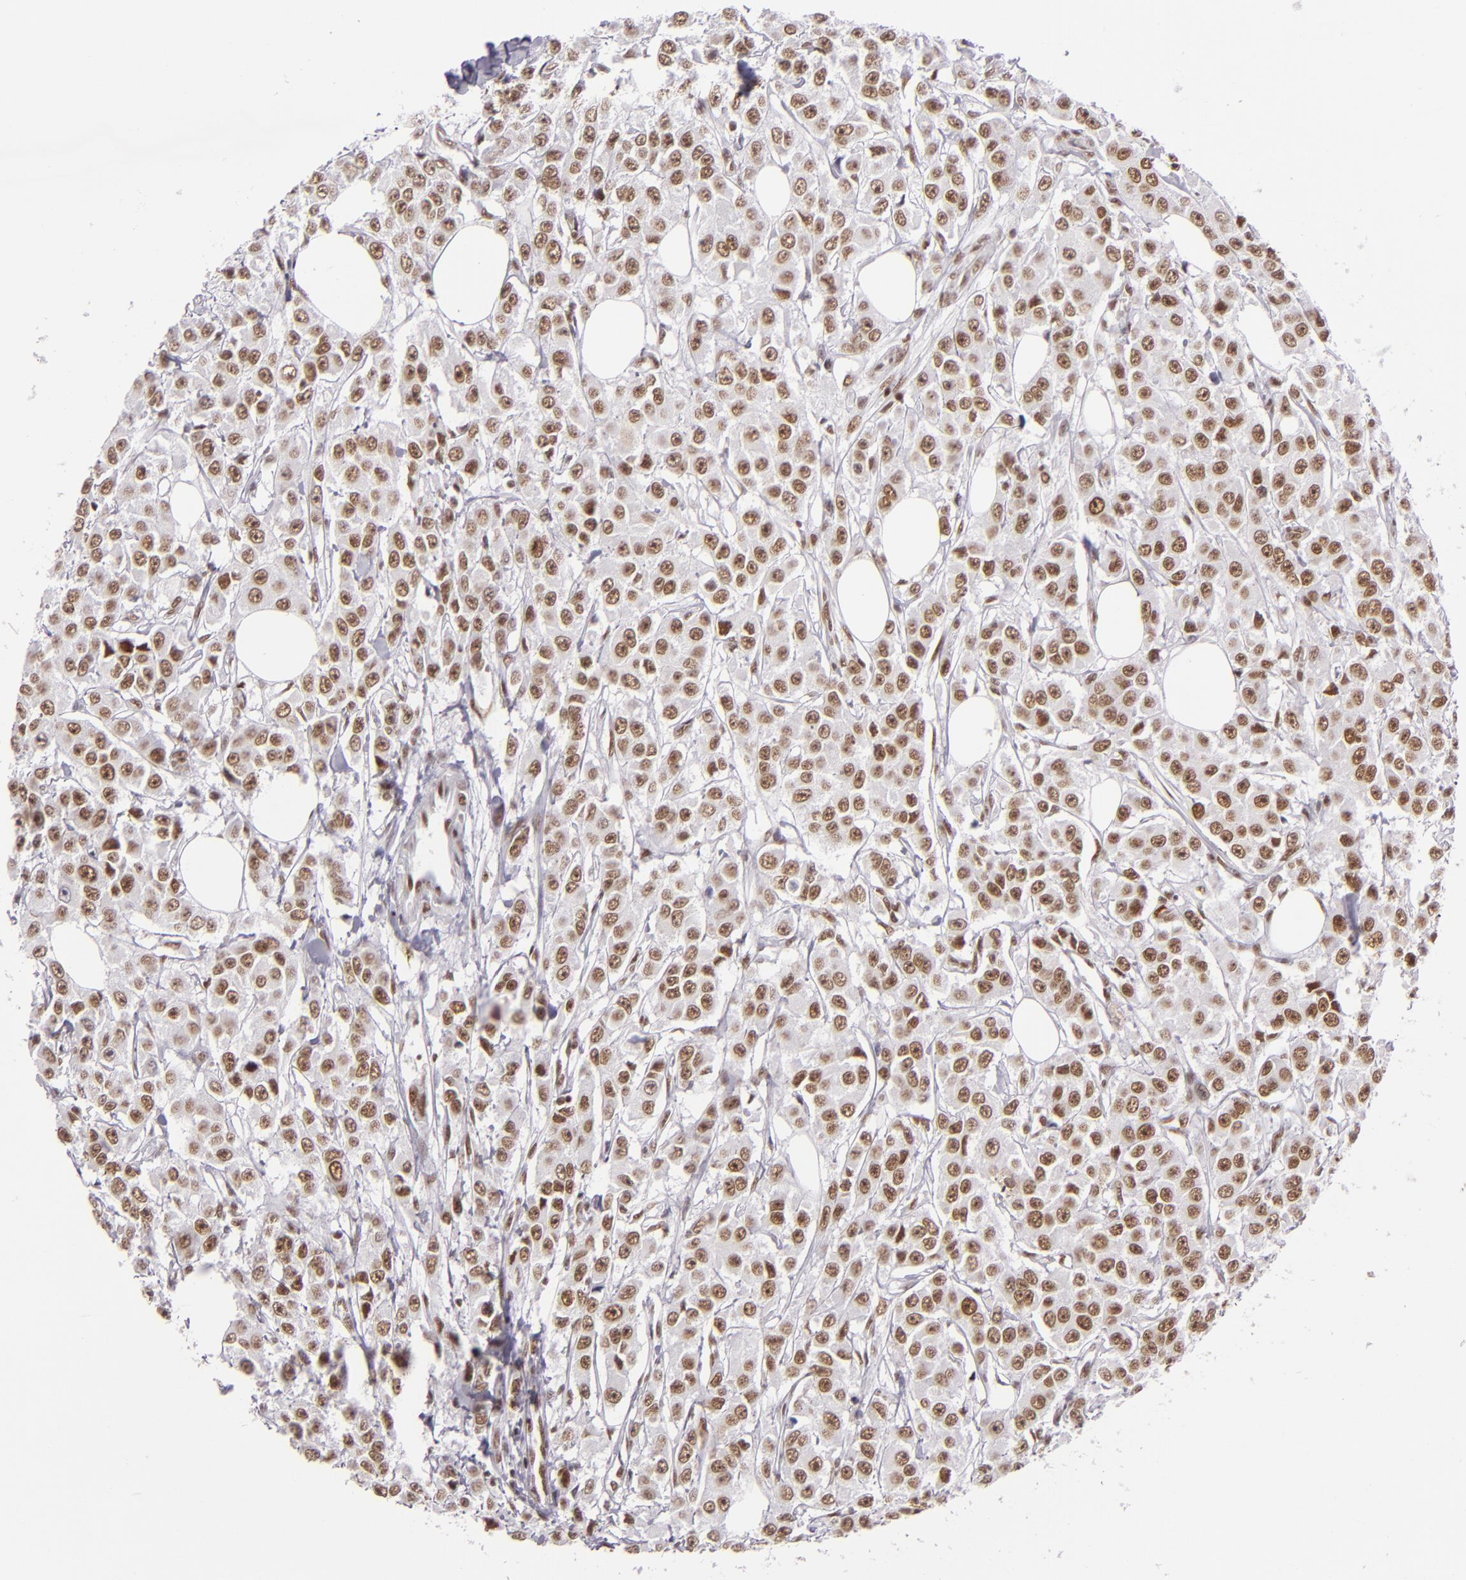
{"staining": {"intensity": "moderate", "quantity": ">75%", "location": "nuclear"}, "tissue": "breast cancer", "cell_type": "Tumor cells", "image_type": "cancer", "snomed": [{"axis": "morphology", "description": "Duct carcinoma"}, {"axis": "topography", "description": "Breast"}], "caption": "IHC photomicrograph of breast cancer stained for a protein (brown), which reveals medium levels of moderate nuclear expression in about >75% of tumor cells.", "gene": "BRD8", "patient": {"sex": "female", "age": 58}}